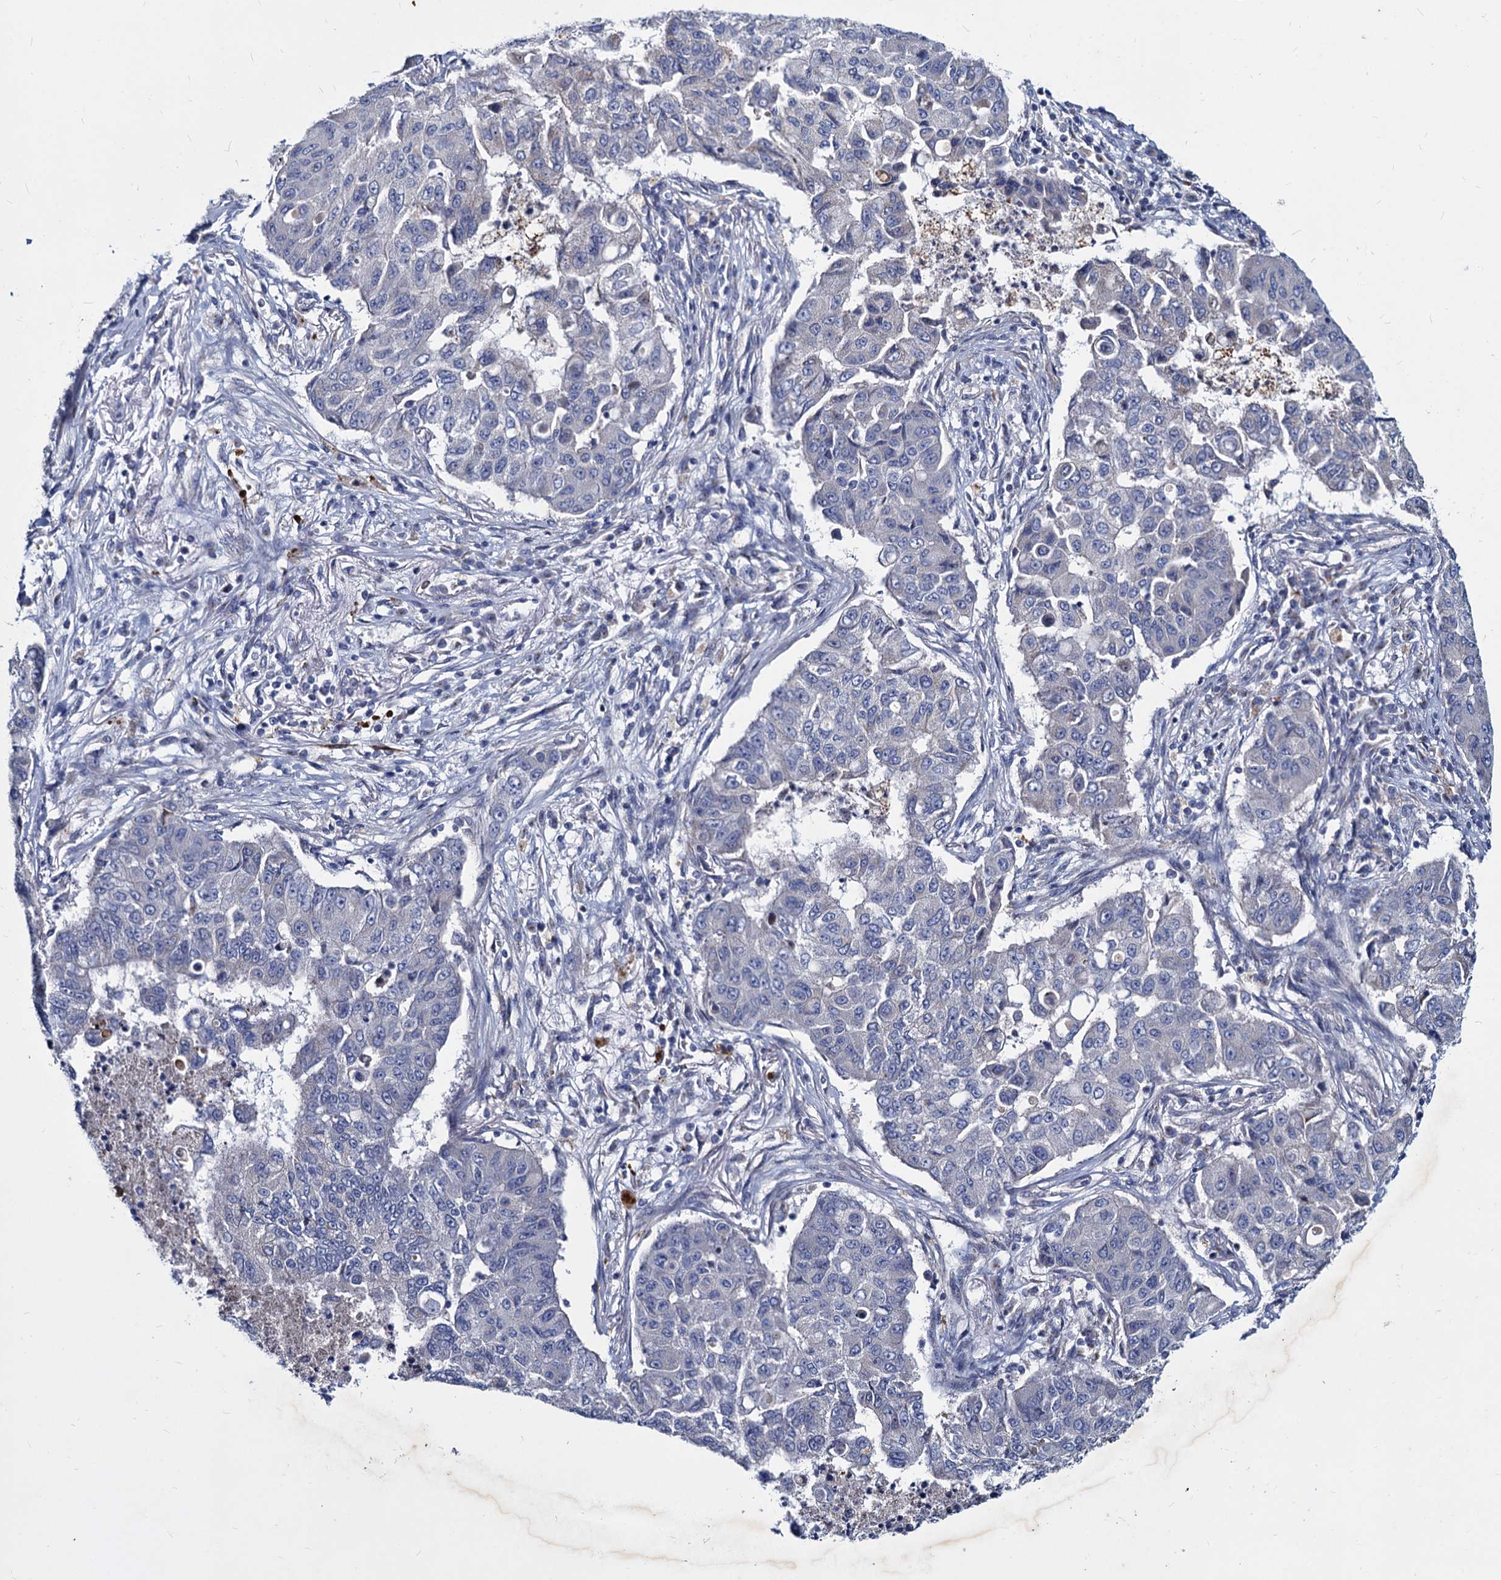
{"staining": {"intensity": "negative", "quantity": "none", "location": "none"}, "tissue": "lung cancer", "cell_type": "Tumor cells", "image_type": "cancer", "snomed": [{"axis": "morphology", "description": "Squamous cell carcinoma, NOS"}, {"axis": "topography", "description": "Lung"}], "caption": "An immunohistochemistry (IHC) histopathology image of lung squamous cell carcinoma is shown. There is no staining in tumor cells of lung squamous cell carcinoma.", "gene": "AGBL4", "patient": {"sex": "male", "age": 74}}